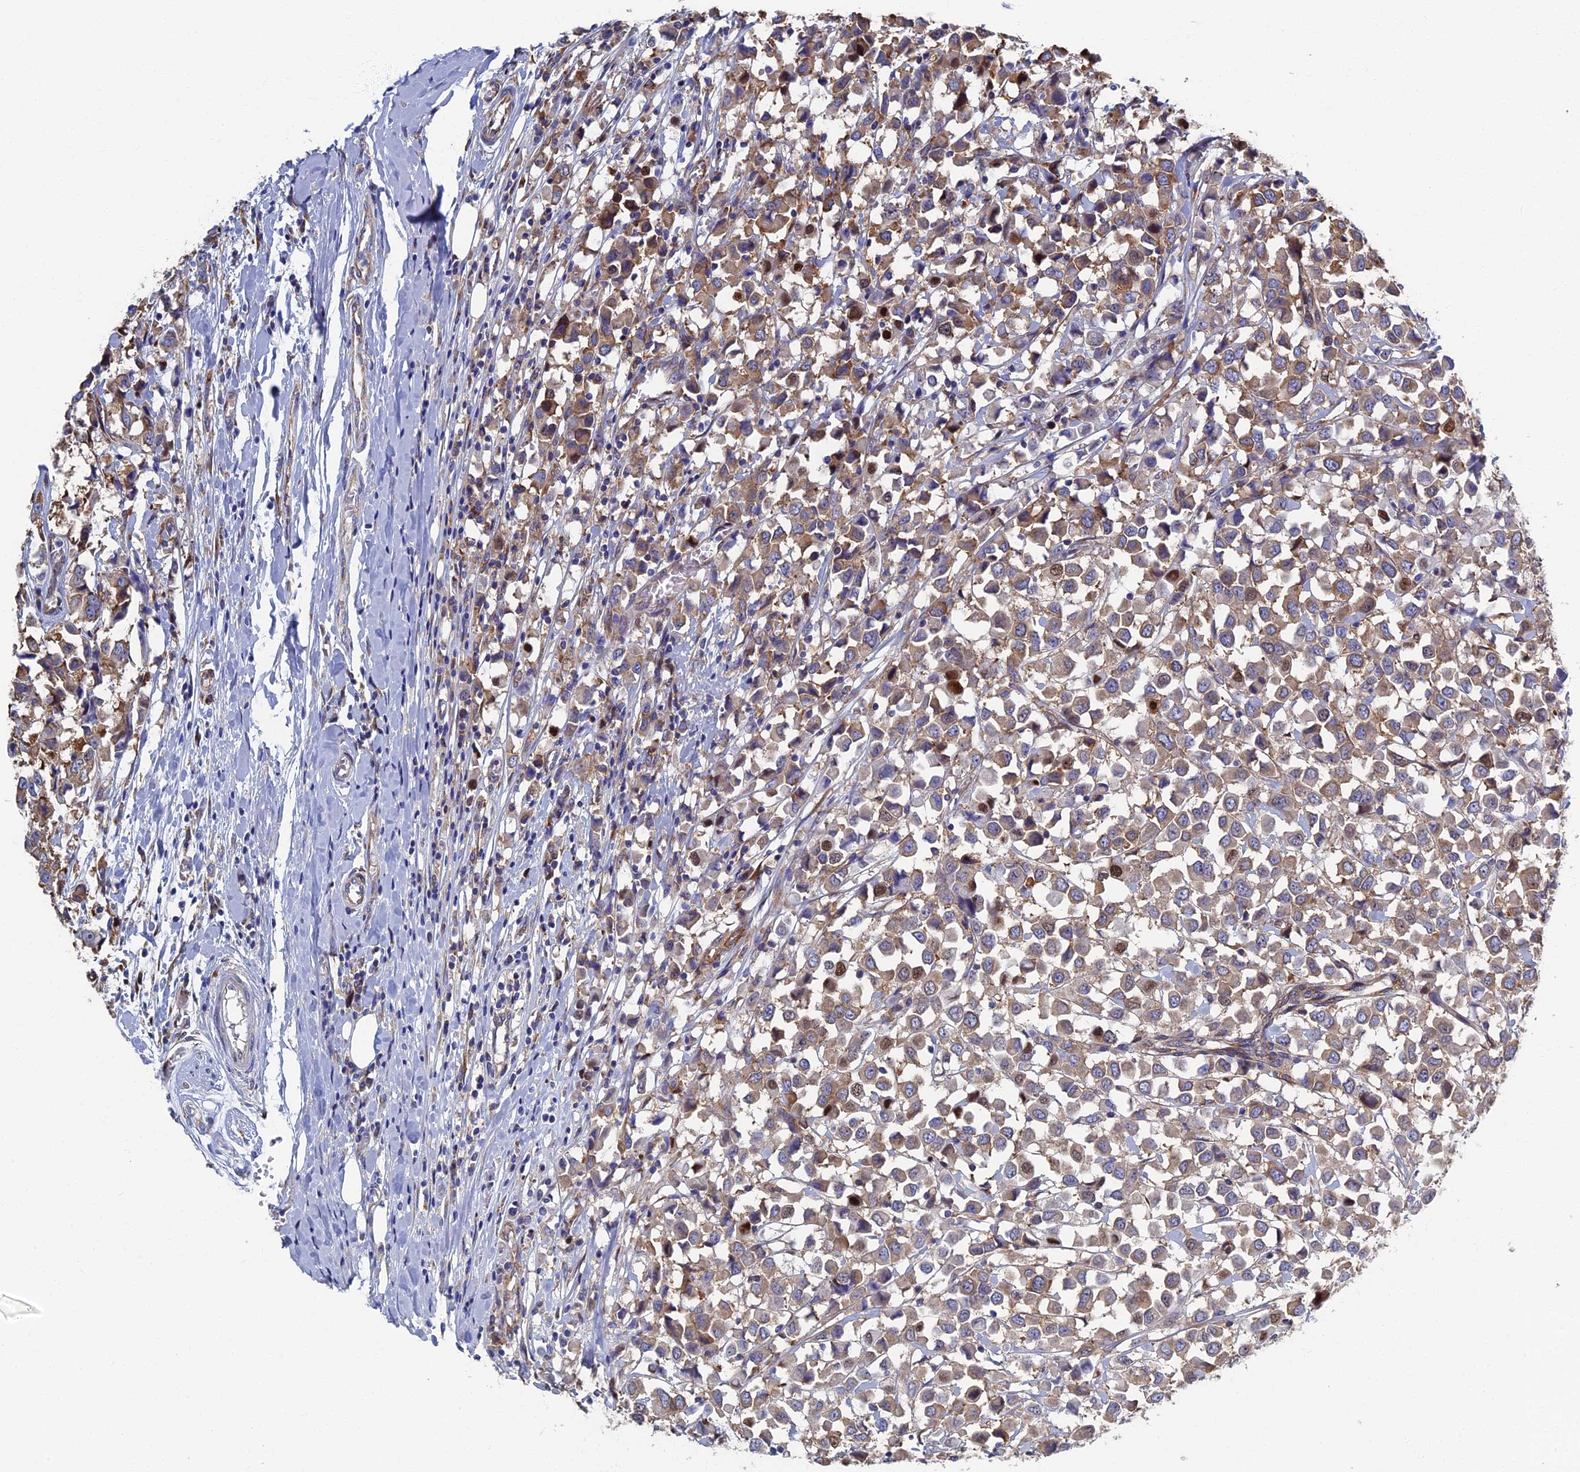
{"staining": {"intensity": "moderate", "quantity": "25%-75%", "location": "cytoplasmic/membranous,nuclear"}, "tissue": "breast cancer", "cell_type": "Tumor cells", "image_type": "cancer", "snomed": [{"axis": "morphology", "description": "Duct carcinoma"}, {"axis": "topography", "description": "Breast"}], "caption": "Breast cancer stained with a brown dye reveals moderate cytoplasmic/membranous and nuclear positive staining in approximately 25%-75% of tumor cells.", "gene": "YBX1", "patient": {"sex": "female", "age": 61}}